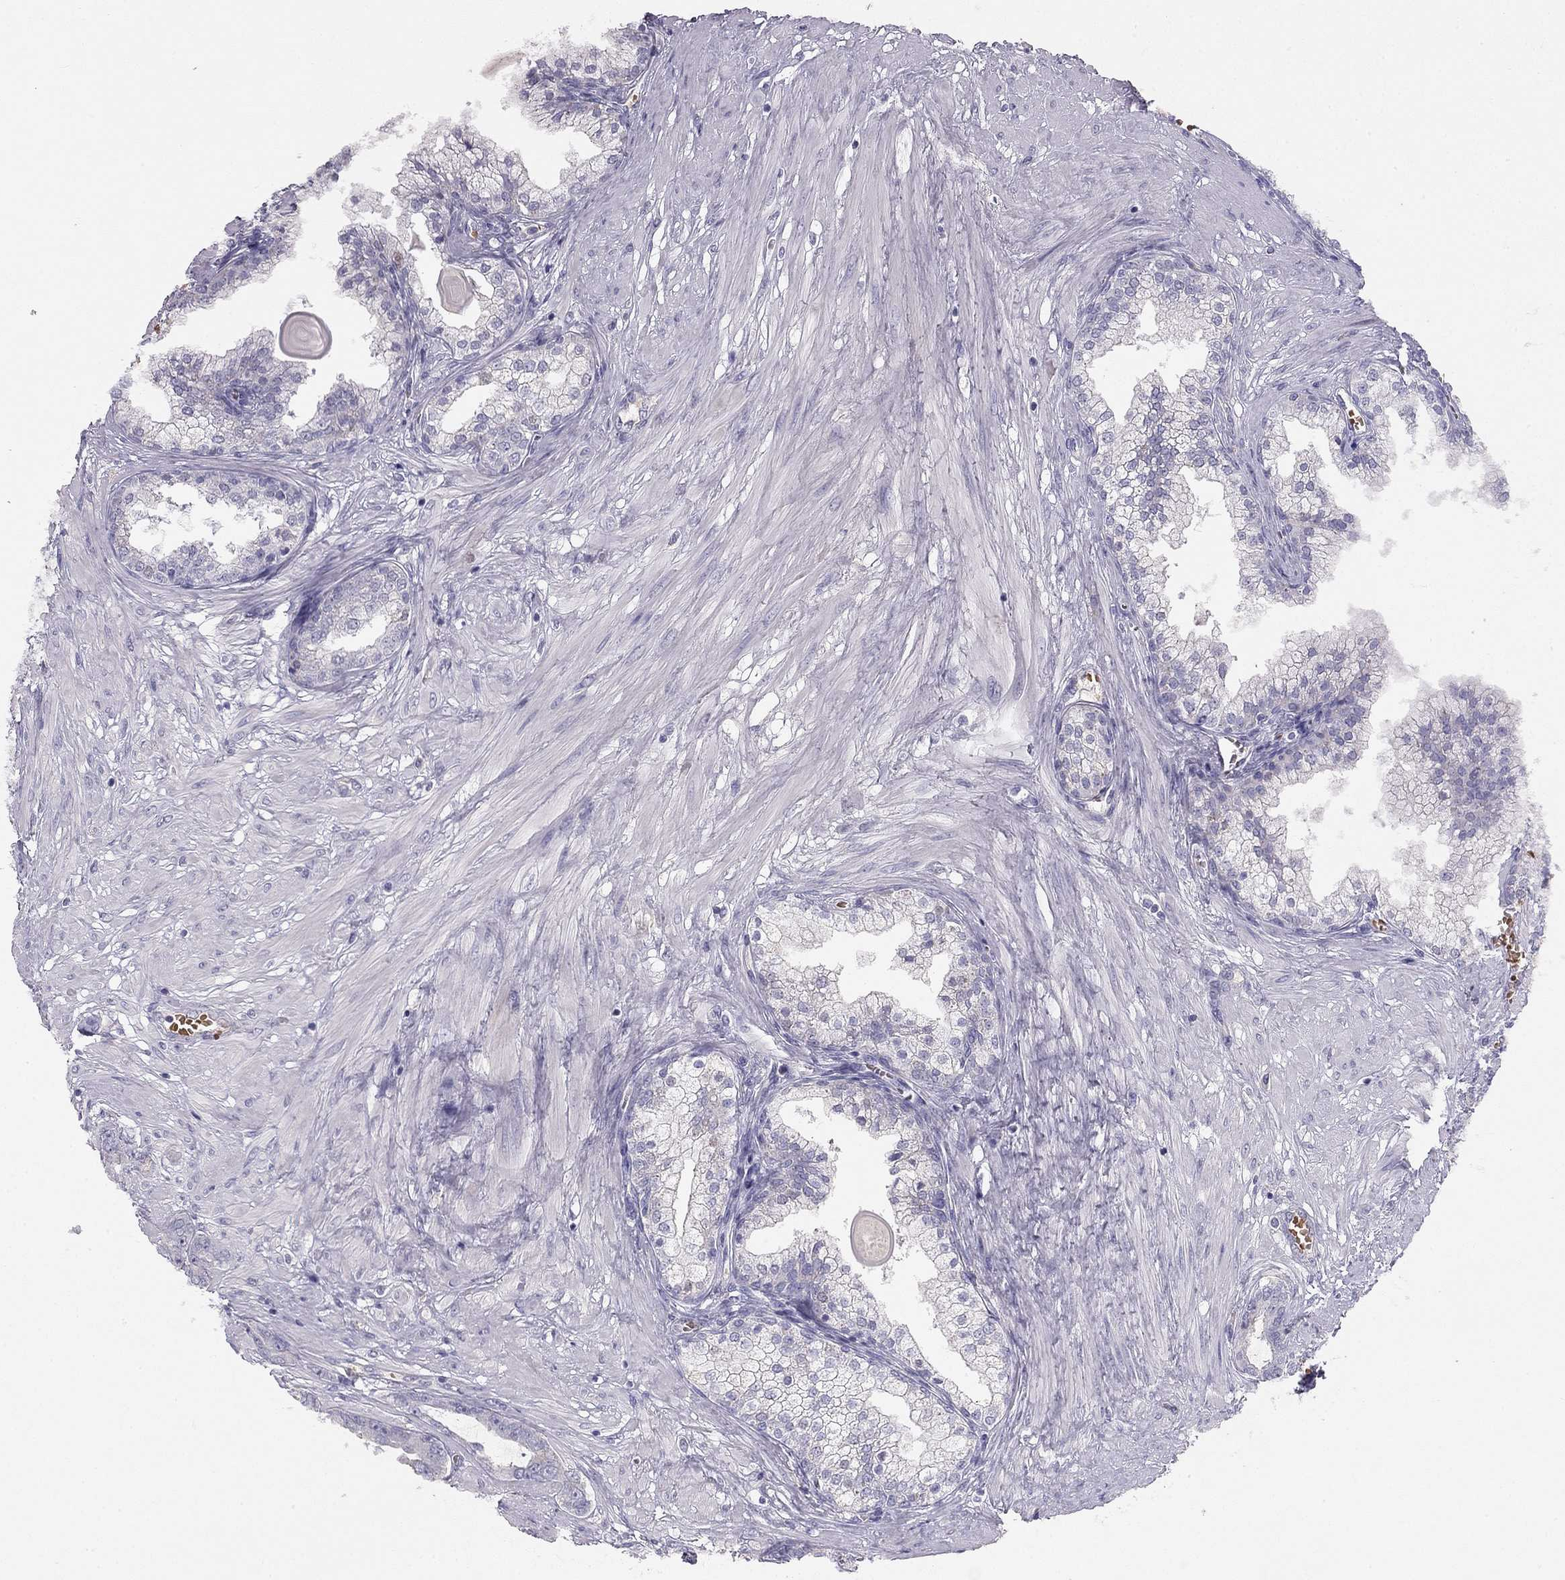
{"staining": {"intensity": "negative", "quantity": "none", "location": "none"}, "tissue": "prostate cancer", "cell_type": "Tumor cells", "image_type": "cancer", "snomed": [{"axis": "morphology", "description": "Adenocarcinoma, NOS"}, {"axis": "topography", "description": "Prostate"}], "caption": "Immunohistochemistry photomicrograph of prostate cancer stained for a protein (brown), which shows no positivity in tumor cells.", "gene": "RHD", "patient": {"sex": "male", "age": 67}}